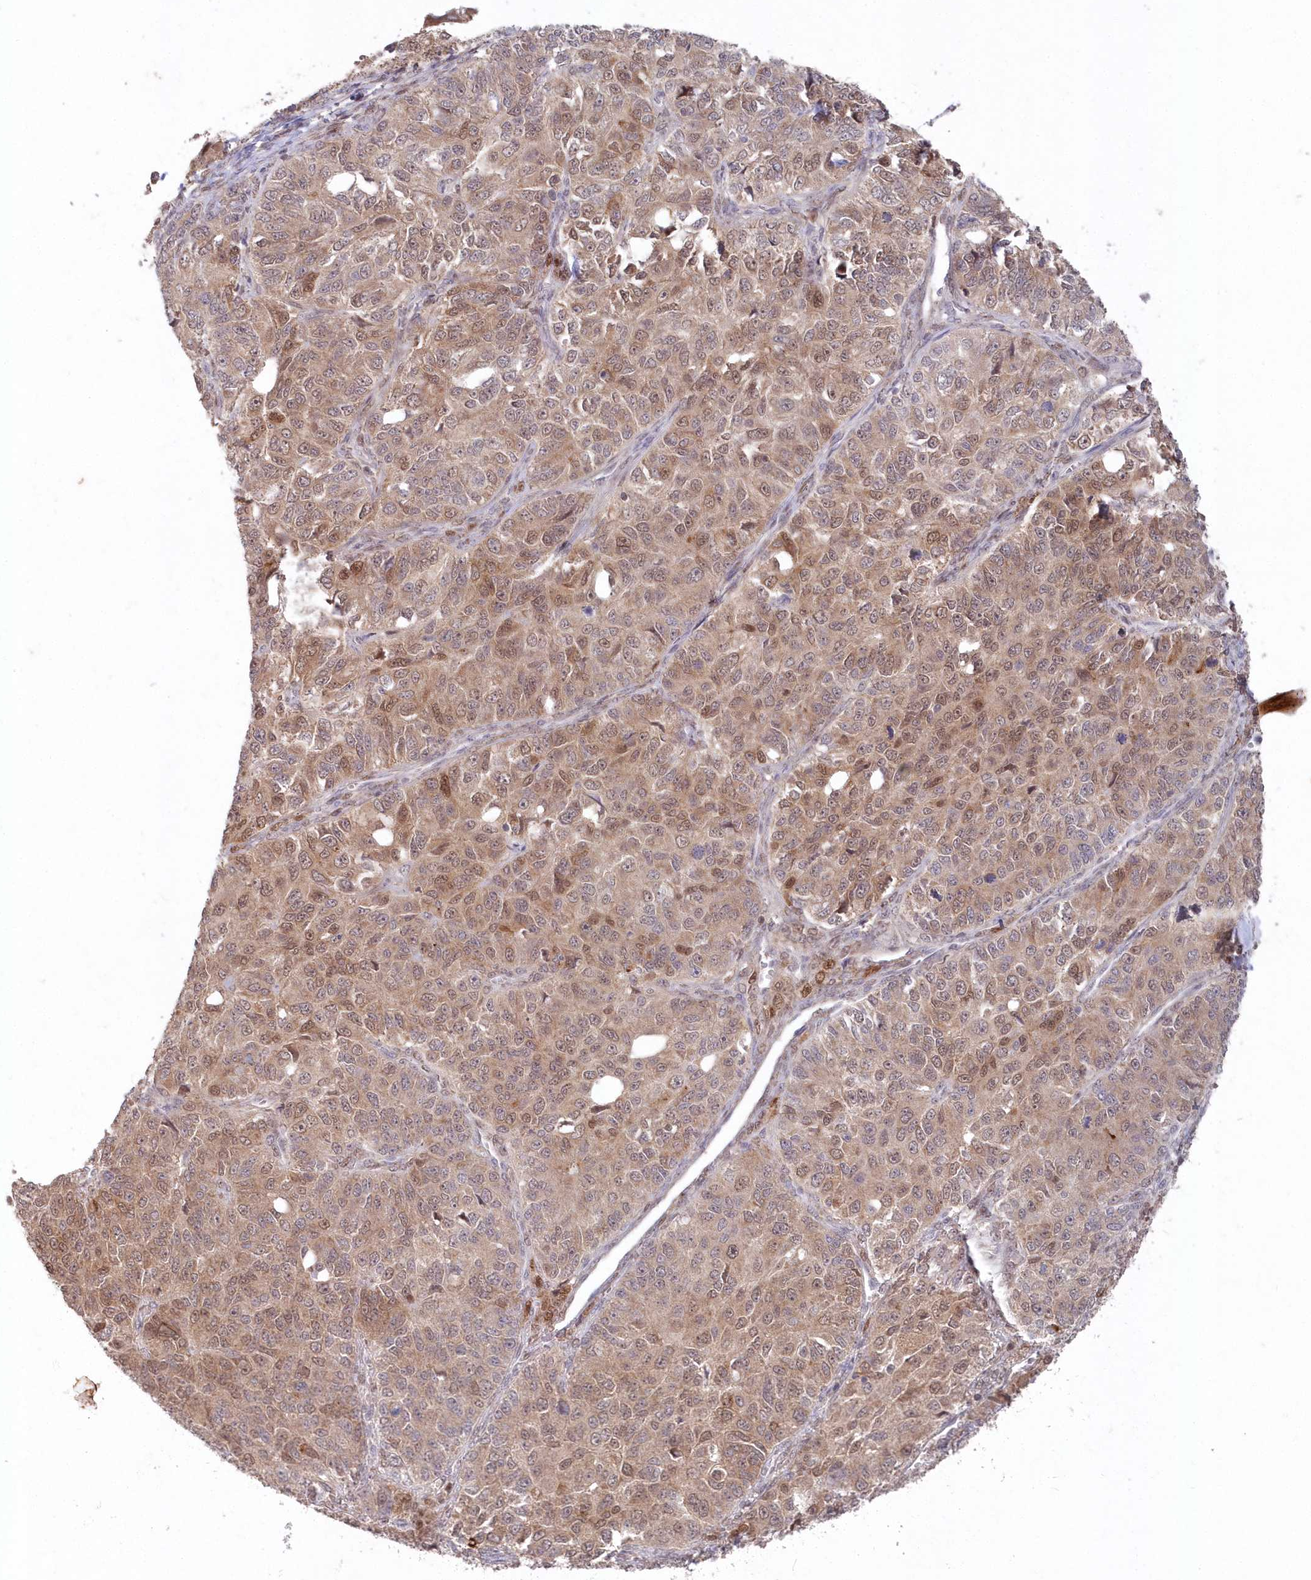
{"staining": {"intensity": "moderate", "quantity": ">75%", "location": "cytoplasmic/membranous,nuclear"}, "tissue": "ovarian cancer", "cell_type": "Tumor cells", "image_type": "cancer", "snomed": [{"axis": "morphology", "description": "Carcinoma, endometroid"}, {"axis": "topography", "description": "Ovary"}], "caption": "An image of ovarian cancer stained for a protein exhibits moderate cytoplasmic/membranous and nuclear brown staining in tumor cells. Nuclei are stained in blue.", "gene": "ASCC1", "patient": {"sex": "female", "age": 51}}